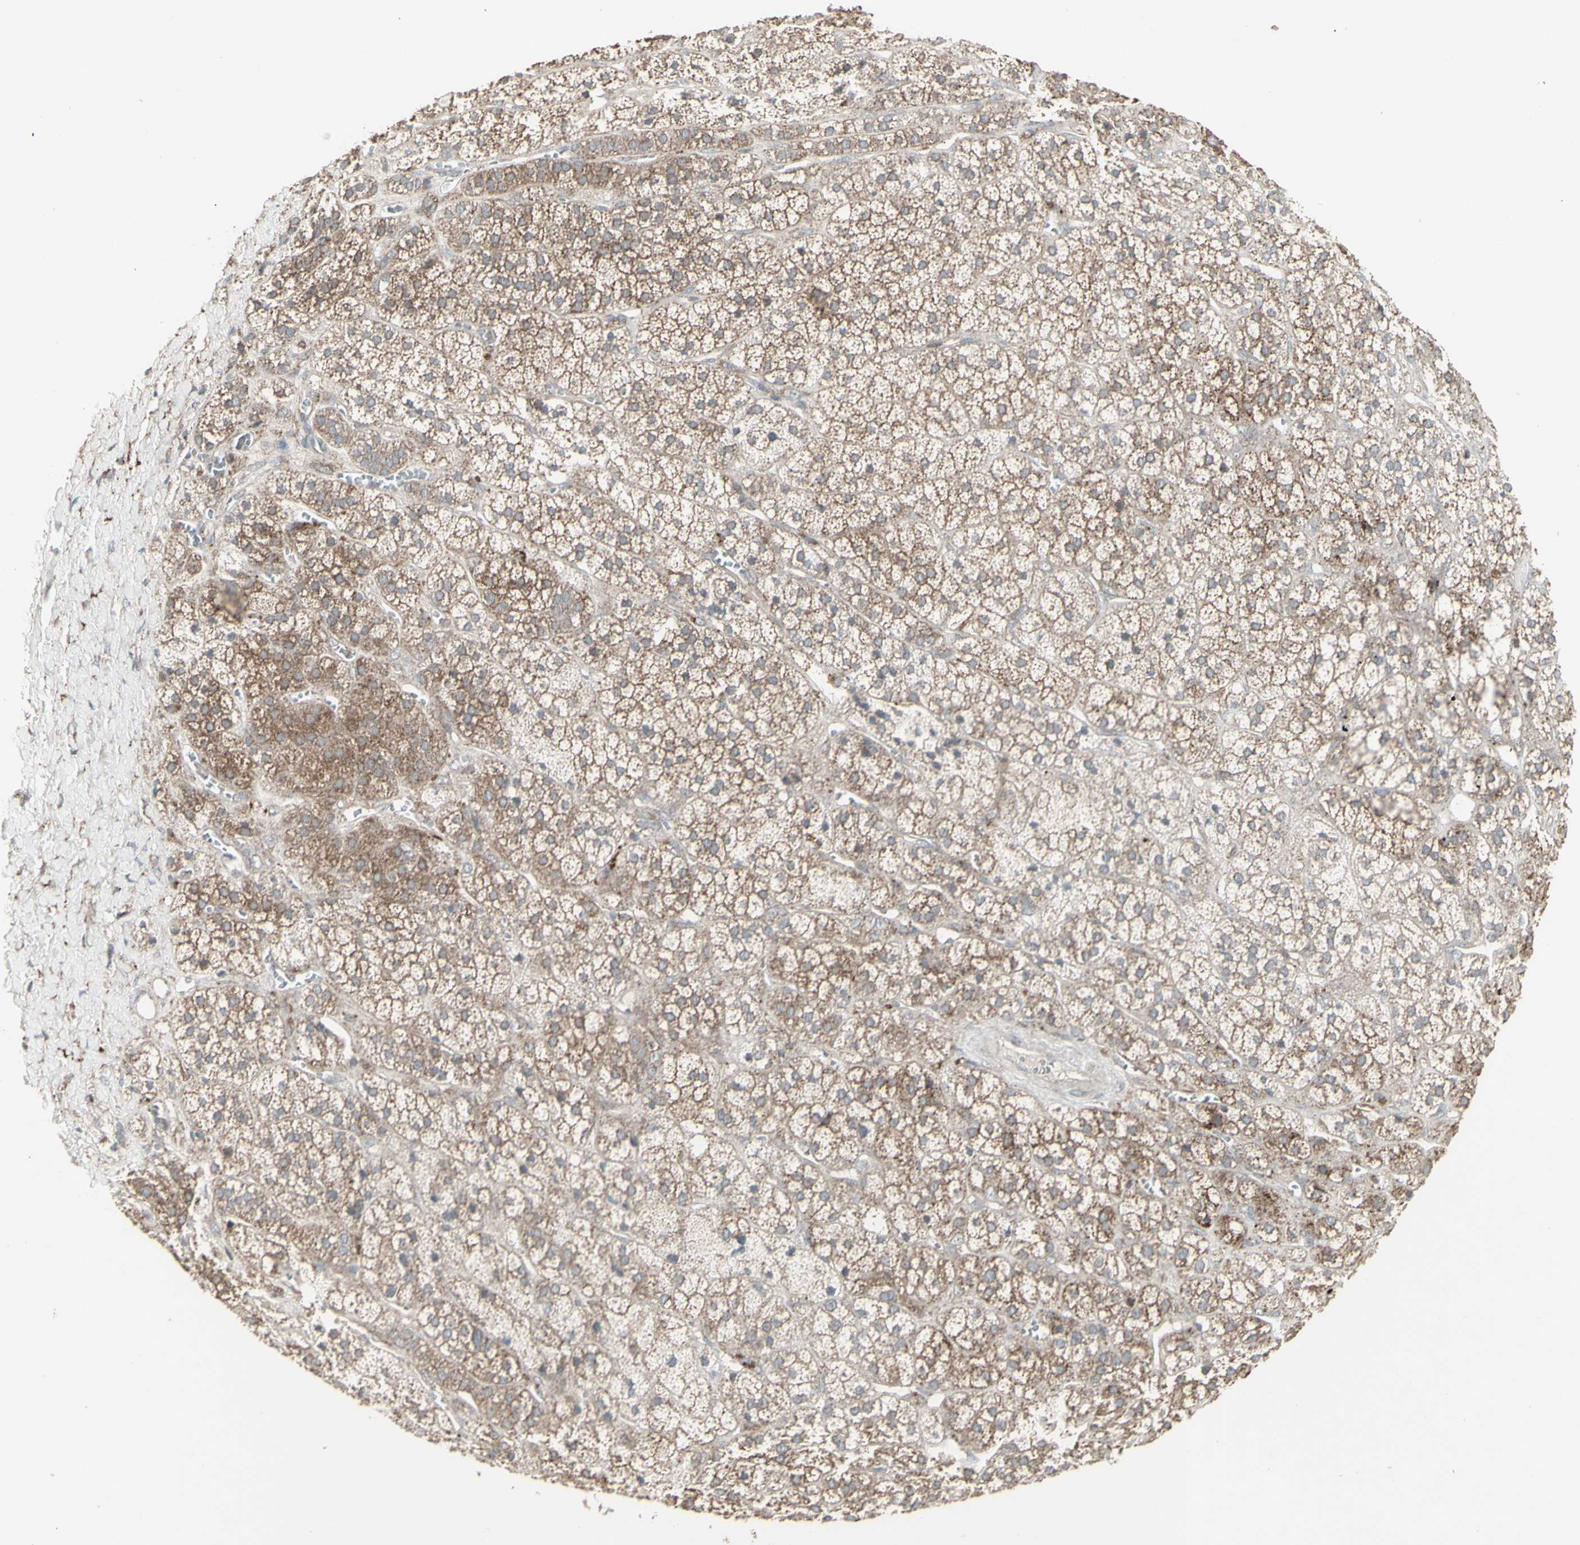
{"staining": {"intensity": "strong", "quantity": ">75%", "location": "cytoplasmic/membranous"}, "tissue": "adrenal gland", "cell_type": "Glandular cells", "image_type": "normal", "snomed": [{"axis": "morphology", "description": "Normal tissue, NOS"}, {"axis": "topography", "description": "Adrenal gland"}], "caption": "Immunohistochemistry staining of unremarkable adrenal gland, which shows high levels of strong cytoplasmic/membranous staining in approximately >75% of glandular cells indicating strong cytoplasmic/membranous protein expression. The staining was performed using DAB (brown) for protein detection and nuclei were counterstained in hematoxylin (blue).", "gene": "RNASEL", "patient": {"sex": "male", "age": 56}}